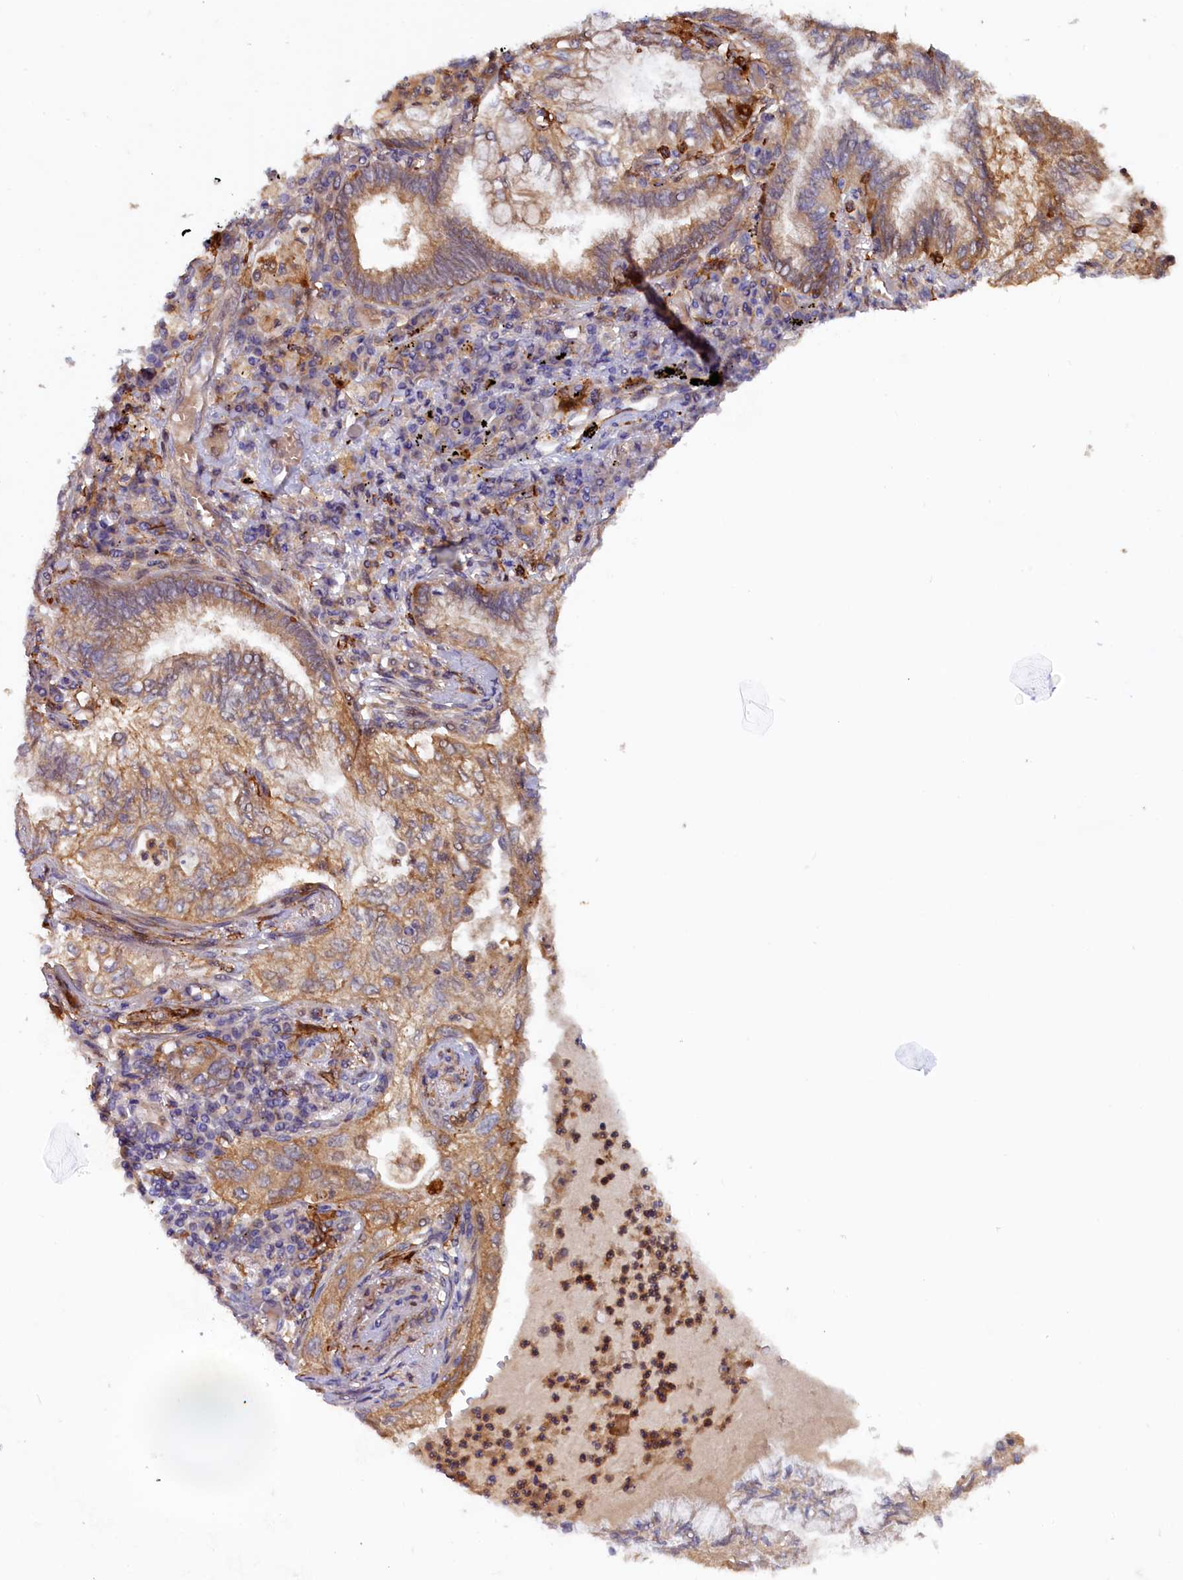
{"staining": {"intensity": "moderate", "quantity": ">75%", "location": "cytoplasmic/membranous"}, "tissue": "lung cancer", "cell_type": "Tumor cells", "image_type": "cancer", "snomed": [{"axis": "morphology", "description": "Adenocarcinoma, NOS"}, {"axis": "topography", "description": "Lung"}], "caption": "Moderate cytoplasmic/membranous expression is identified in approximately >75% of tumor cells in lung cancer.", "gene": "FERMT1", "patient": {"sex": "female", "age": 70}}